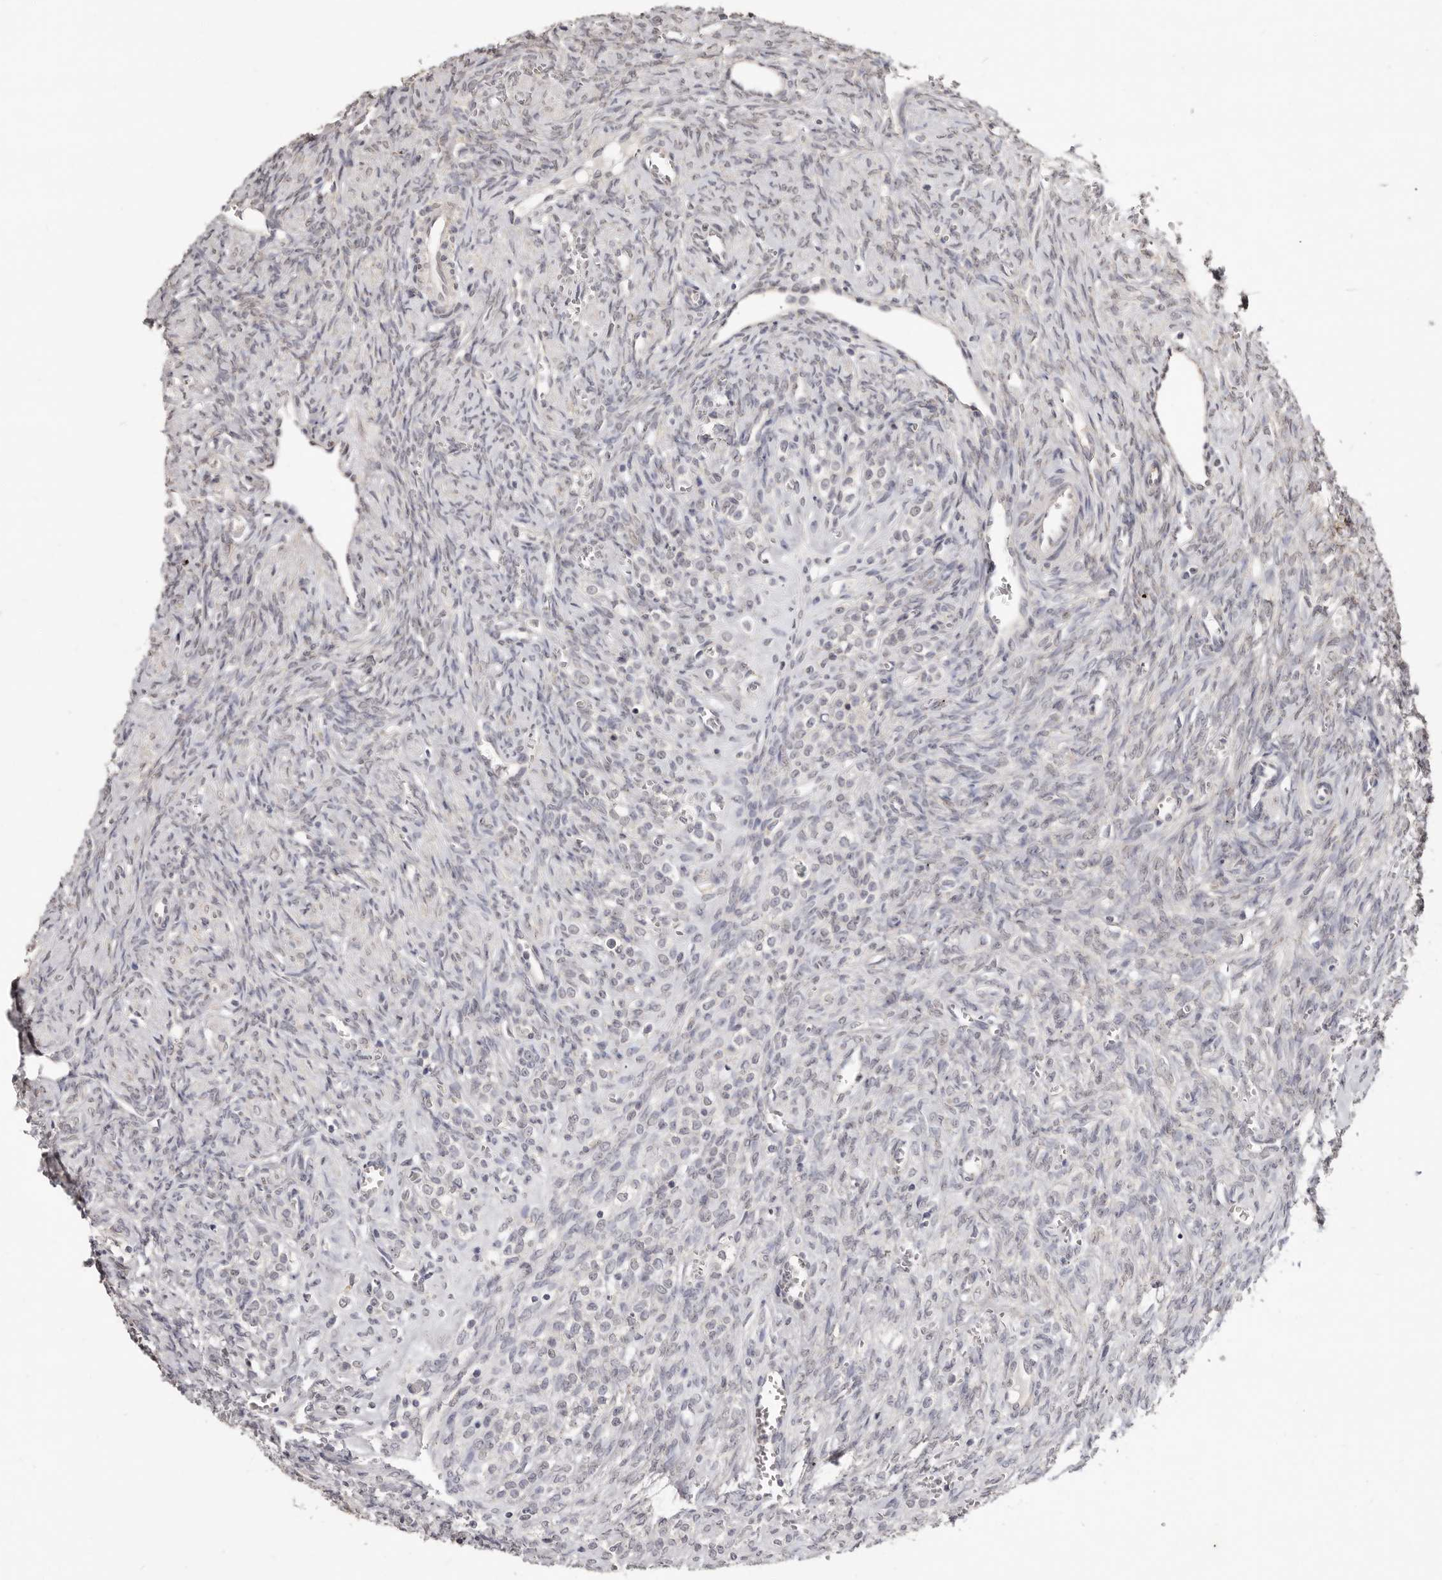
{"staining": {"intensity": "negative", "quantity": "none", "location": "none"}, "tissue": "ovary", "cell_type": "Follicle cells", "image_type": "normal", "snomed": [{"axis": "morphology", "description": "Normal tissue, NOS"}, {"axis": "topography", "description": "Ovary"}], "caption": "Follicle cells show no significant protein staining in benign ovary. The staining was performed using DAB (3,3'-diaminobenzidine) to visualize the protein expression in brown, while the nuclei were stained in blue with hematoxylin (Magnification: 20x).", "gene": "LINGO2", "patient": {"sex": "female", "age": 41}}